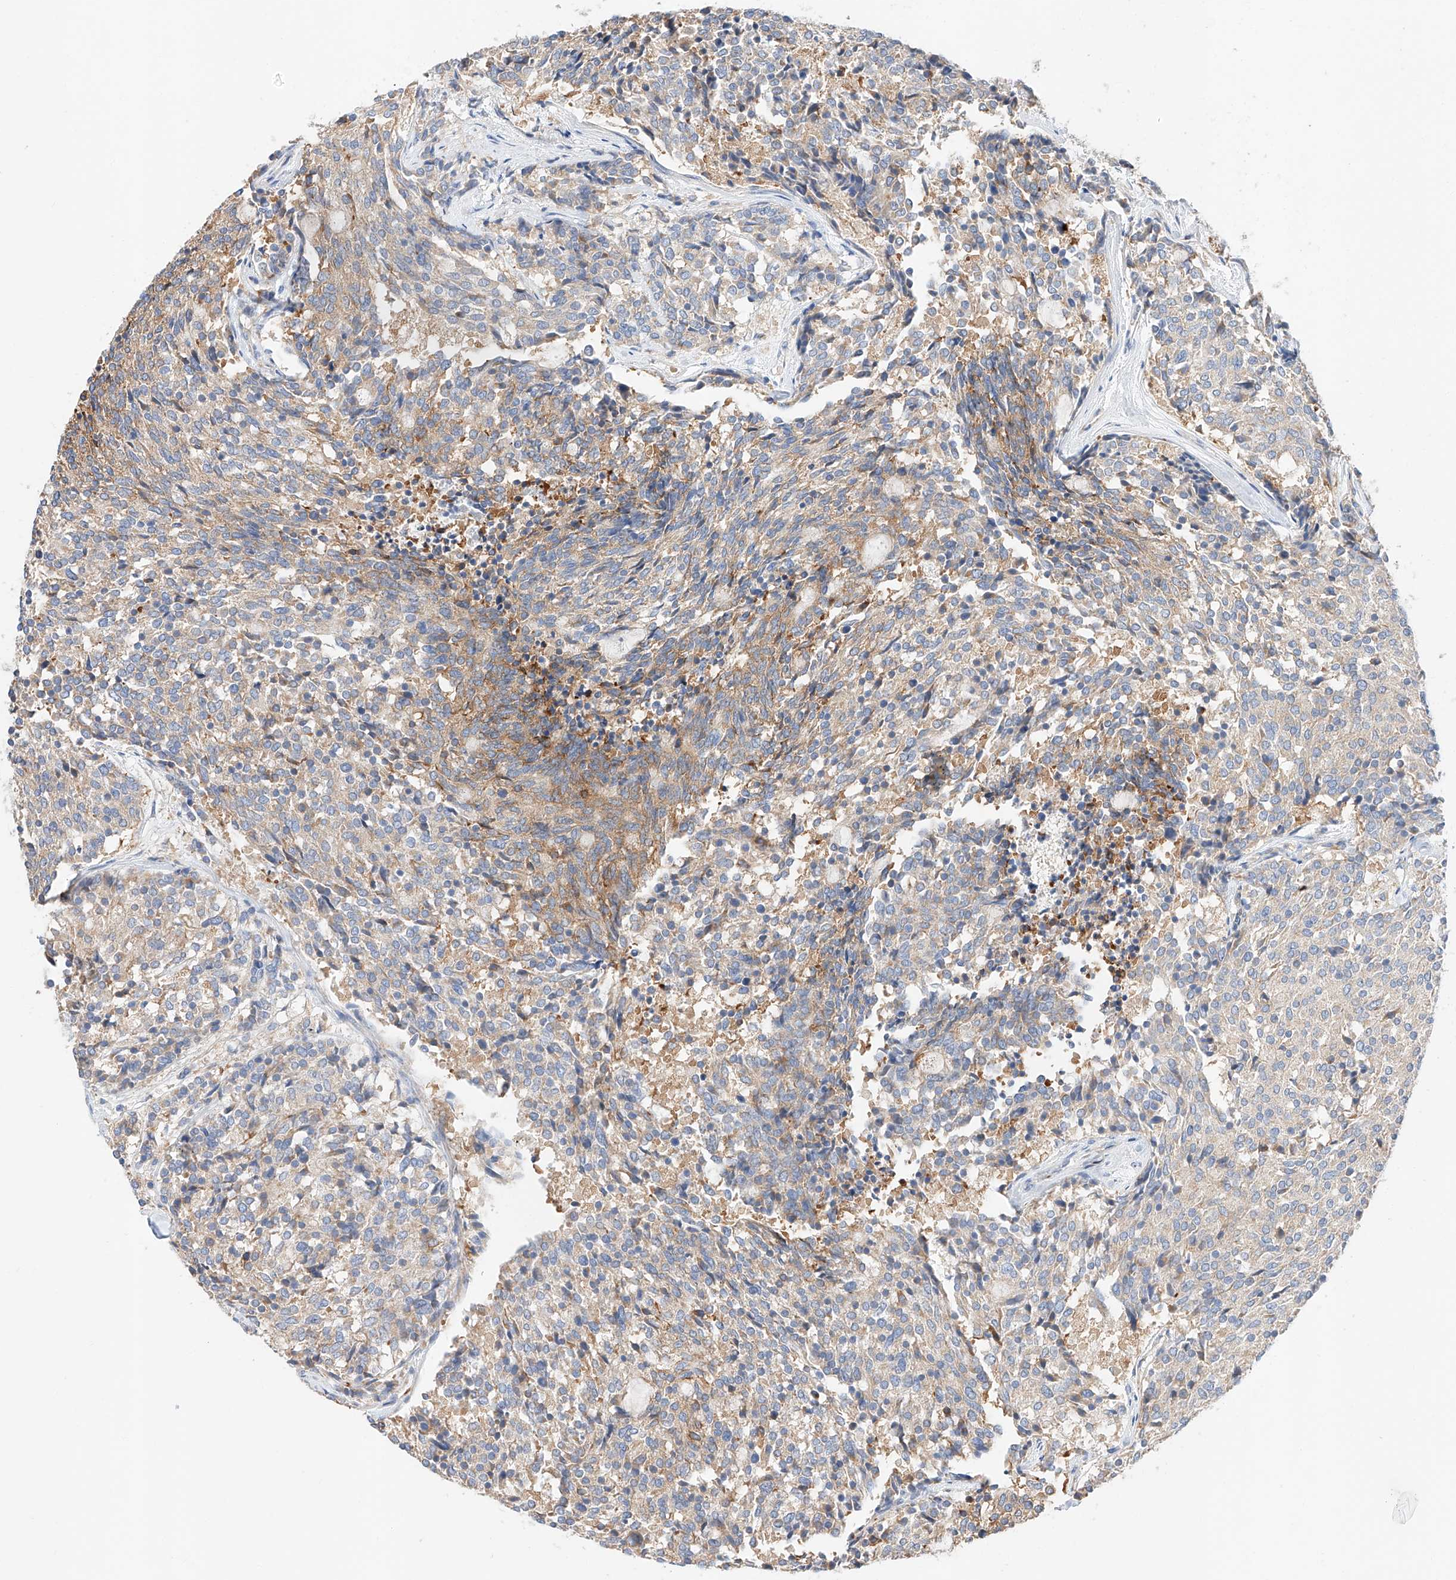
{"staining": {"intensity": "weak", "quantity": "25%-75%", "location": "cytoplasmic/membranous"}, "tissue": "carcinoid", "cell_type": "Tumor cells", "image_type": "cancer", "snomed": [{"axis": "morphology", "description": "Carcinoid, malignant, NOS"}, {"axis": "topography", "description": "Pancreas"}], "caption": "Immunohistochemical staining of human carcinoid demonstrates low levels of weak cytoplasmic/membranous protein staining in approximately 25%-75% of tumor cells.", "gene": "GLMN", "patient": {"sex": "female", "age": 54}}